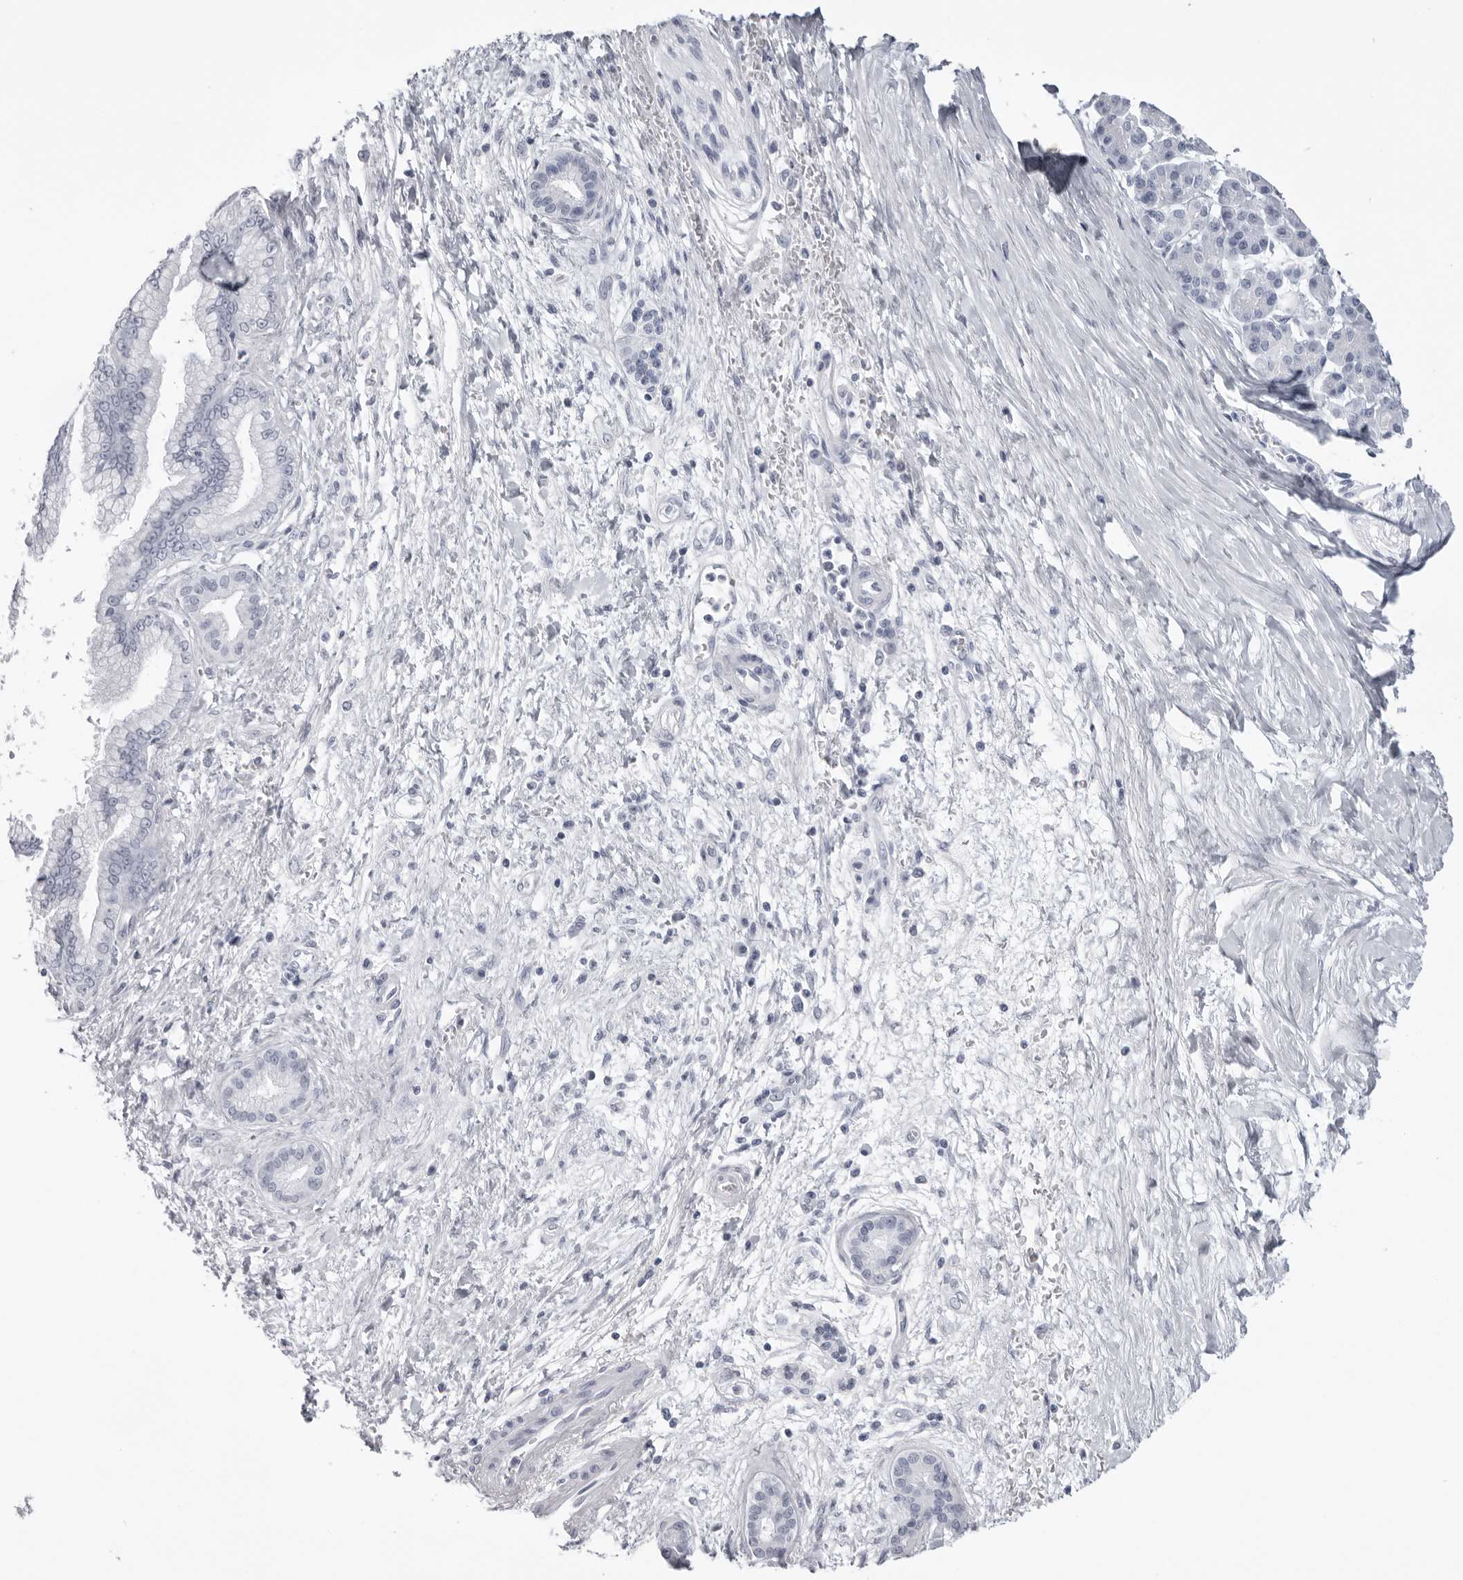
{"staining": {"intensity": "negative", "quantity": "none", "location": "none"}, "tissue": "pancreatic cancer", "cell_type": "Tumor cells", "image_type": "cancer", "snomed": [{"axis": "morphology", "description": "Adenocarcinoma, NOS"}, {"axis": "topography", "description": "Pancreas"}], "caption": "DAB immunohistochemical staining of human pancreatic cancer (adenocarcinoma) exhibits no significant positivity in tumor cells.", "gene": "KLK9", "patient": {"sex": "male", "age": 59}}